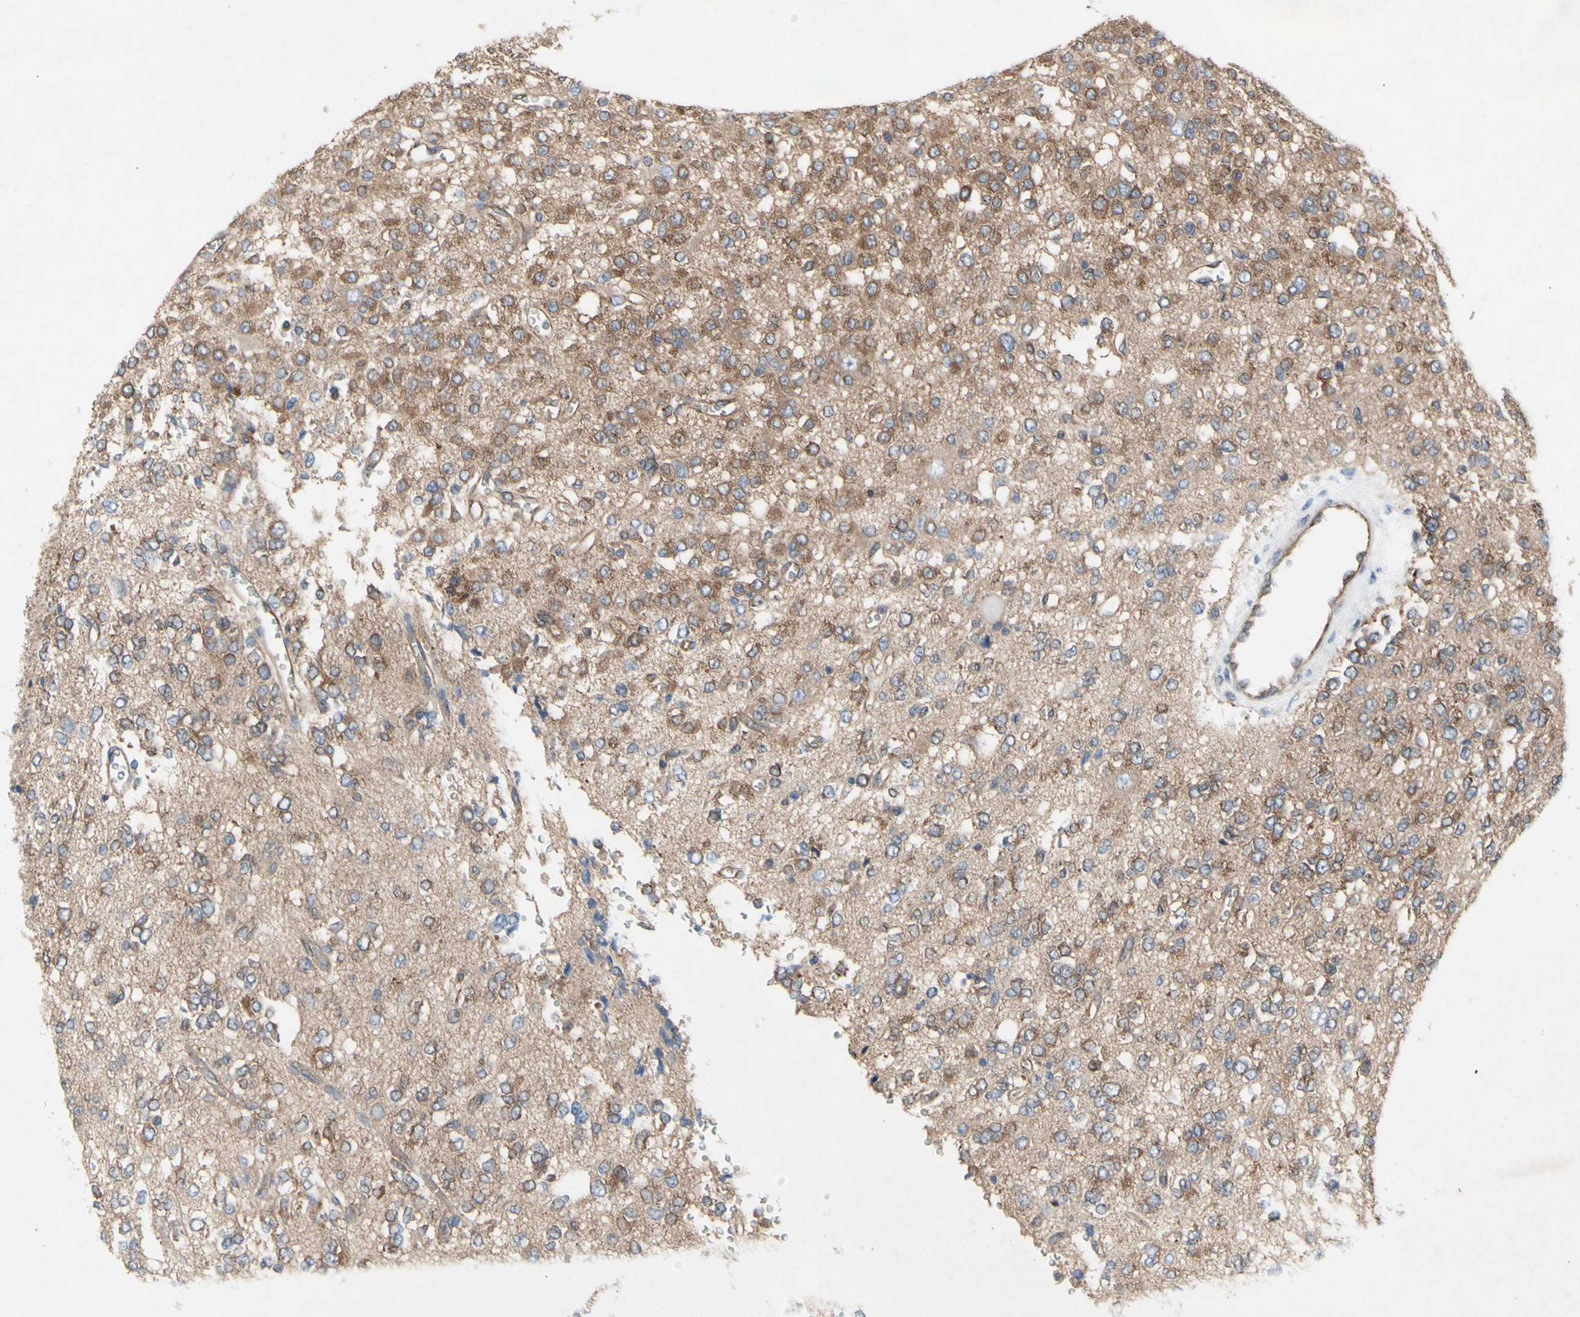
{"staining": {"intensity": "moderate", "quantity": "25%-75%", "location": "cytoplasmic/membranous"}, "tissue": "glioma", "cell_type": "Tumor cells", "image_type": "cancer", "snomed": [{"axis": "morphology", "description": "Glioma, malignant, Low grade"}, {"axis": "topography", "description": "Brain"}], "caption": "This micrograph displays immunohistochemistry (IHC) staining of malignant glioma (low-grade), with medium moderate cytoplasmic/membranous positivity in about 25%-75% of tumor cells.", "gene": "KLC1", "patient": {"sex": "male", "age": 38}}